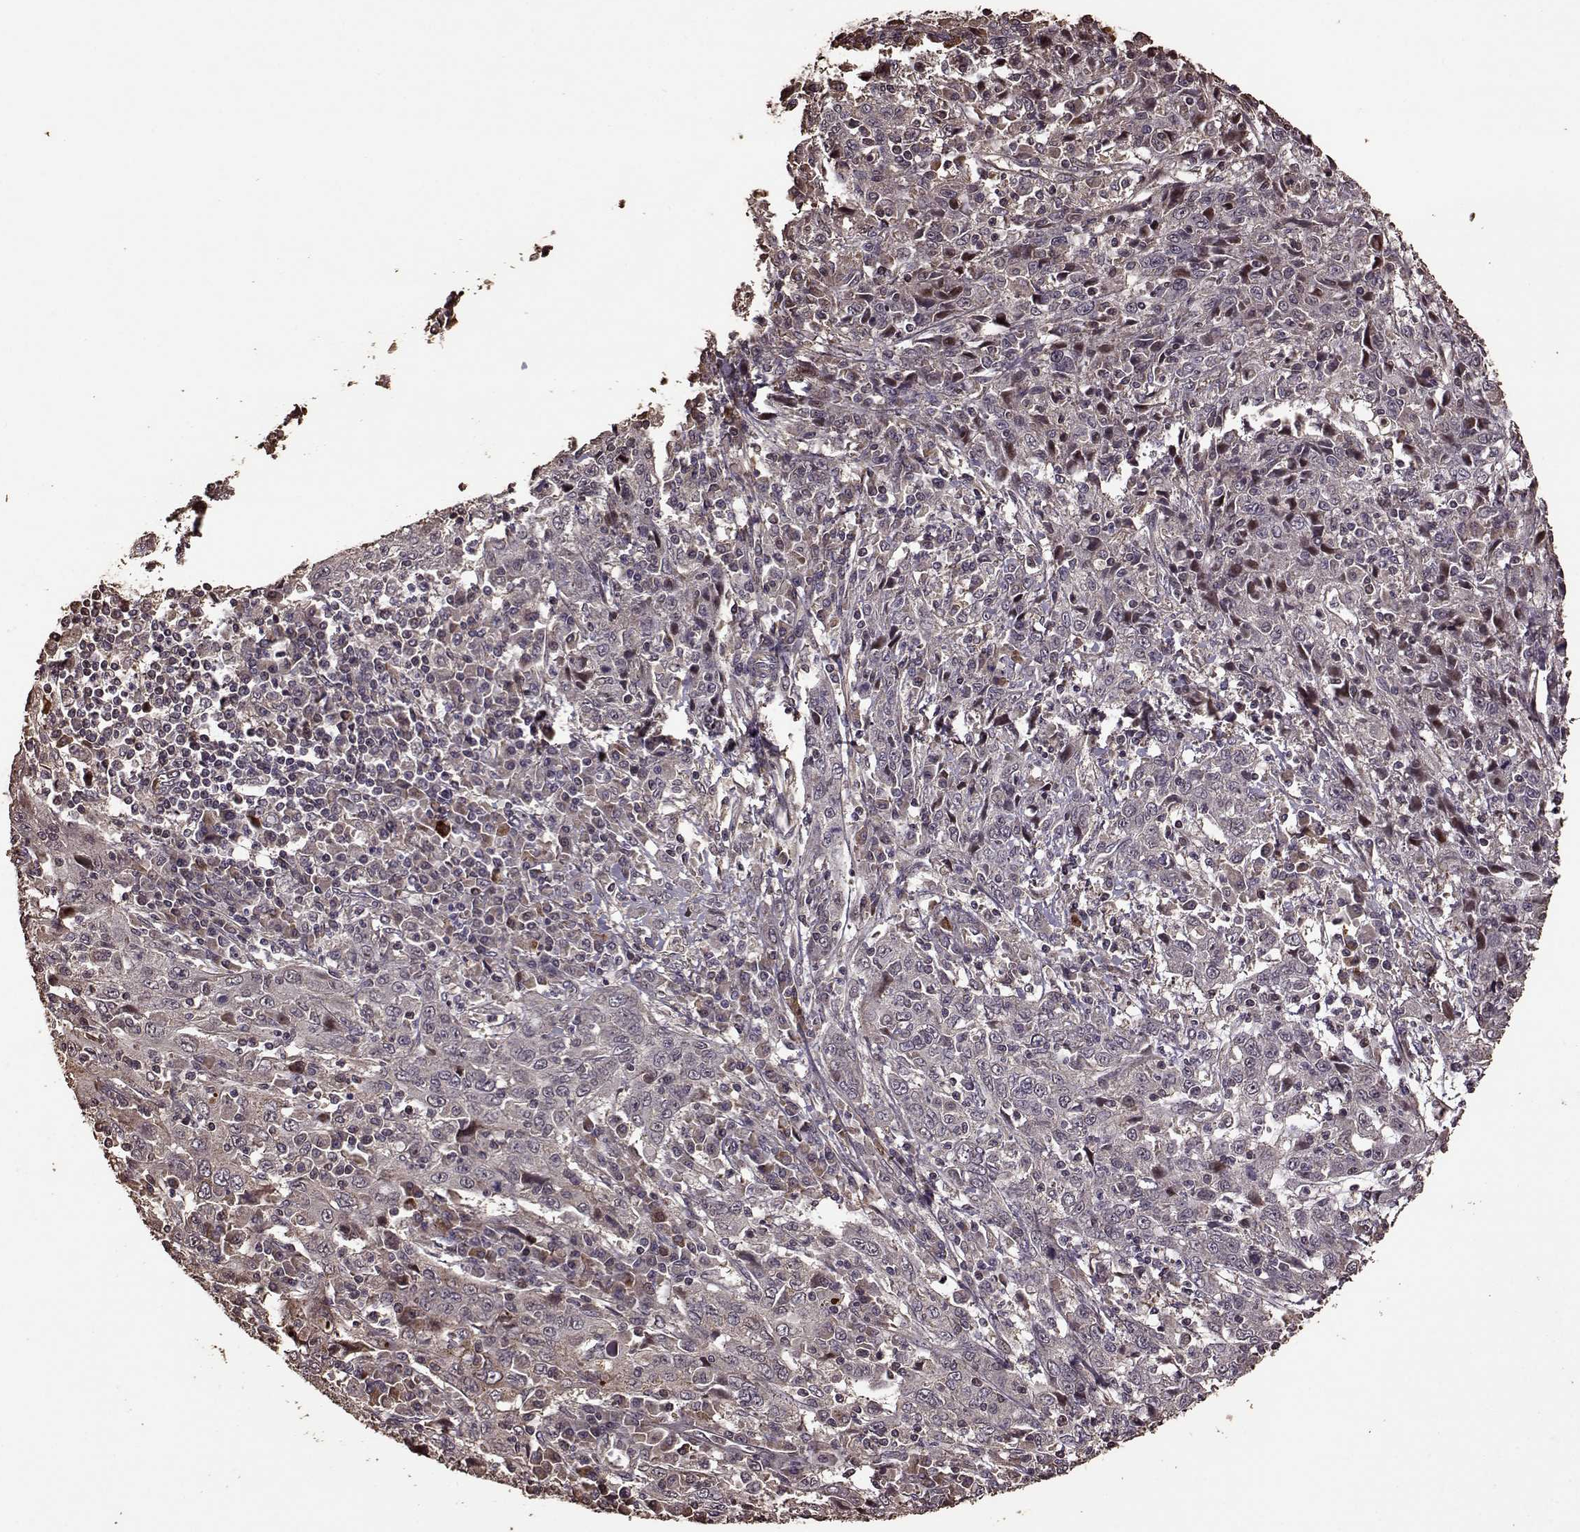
{"staining": {"intensity": "negative", "quantity": "none", "location": "none"}, "tissue": "cervical cancer", "cell_type": "Tumor cells", "image_type": "cancer", "snomed": [{"axis": "morphology", "description": "Squamous cell carcinoma, NOS"}, {"axis": "topography", "description": "Cervix"}], "caption": "An immunohistochemistry (IHC) image of squamous cell carcinoma (cervical) is shown. There is no staining in tumor cells of squamous cell carcinoma (cervical).", "gene": "FBXW11", "patient": {"sex": "female", "age": 46}}